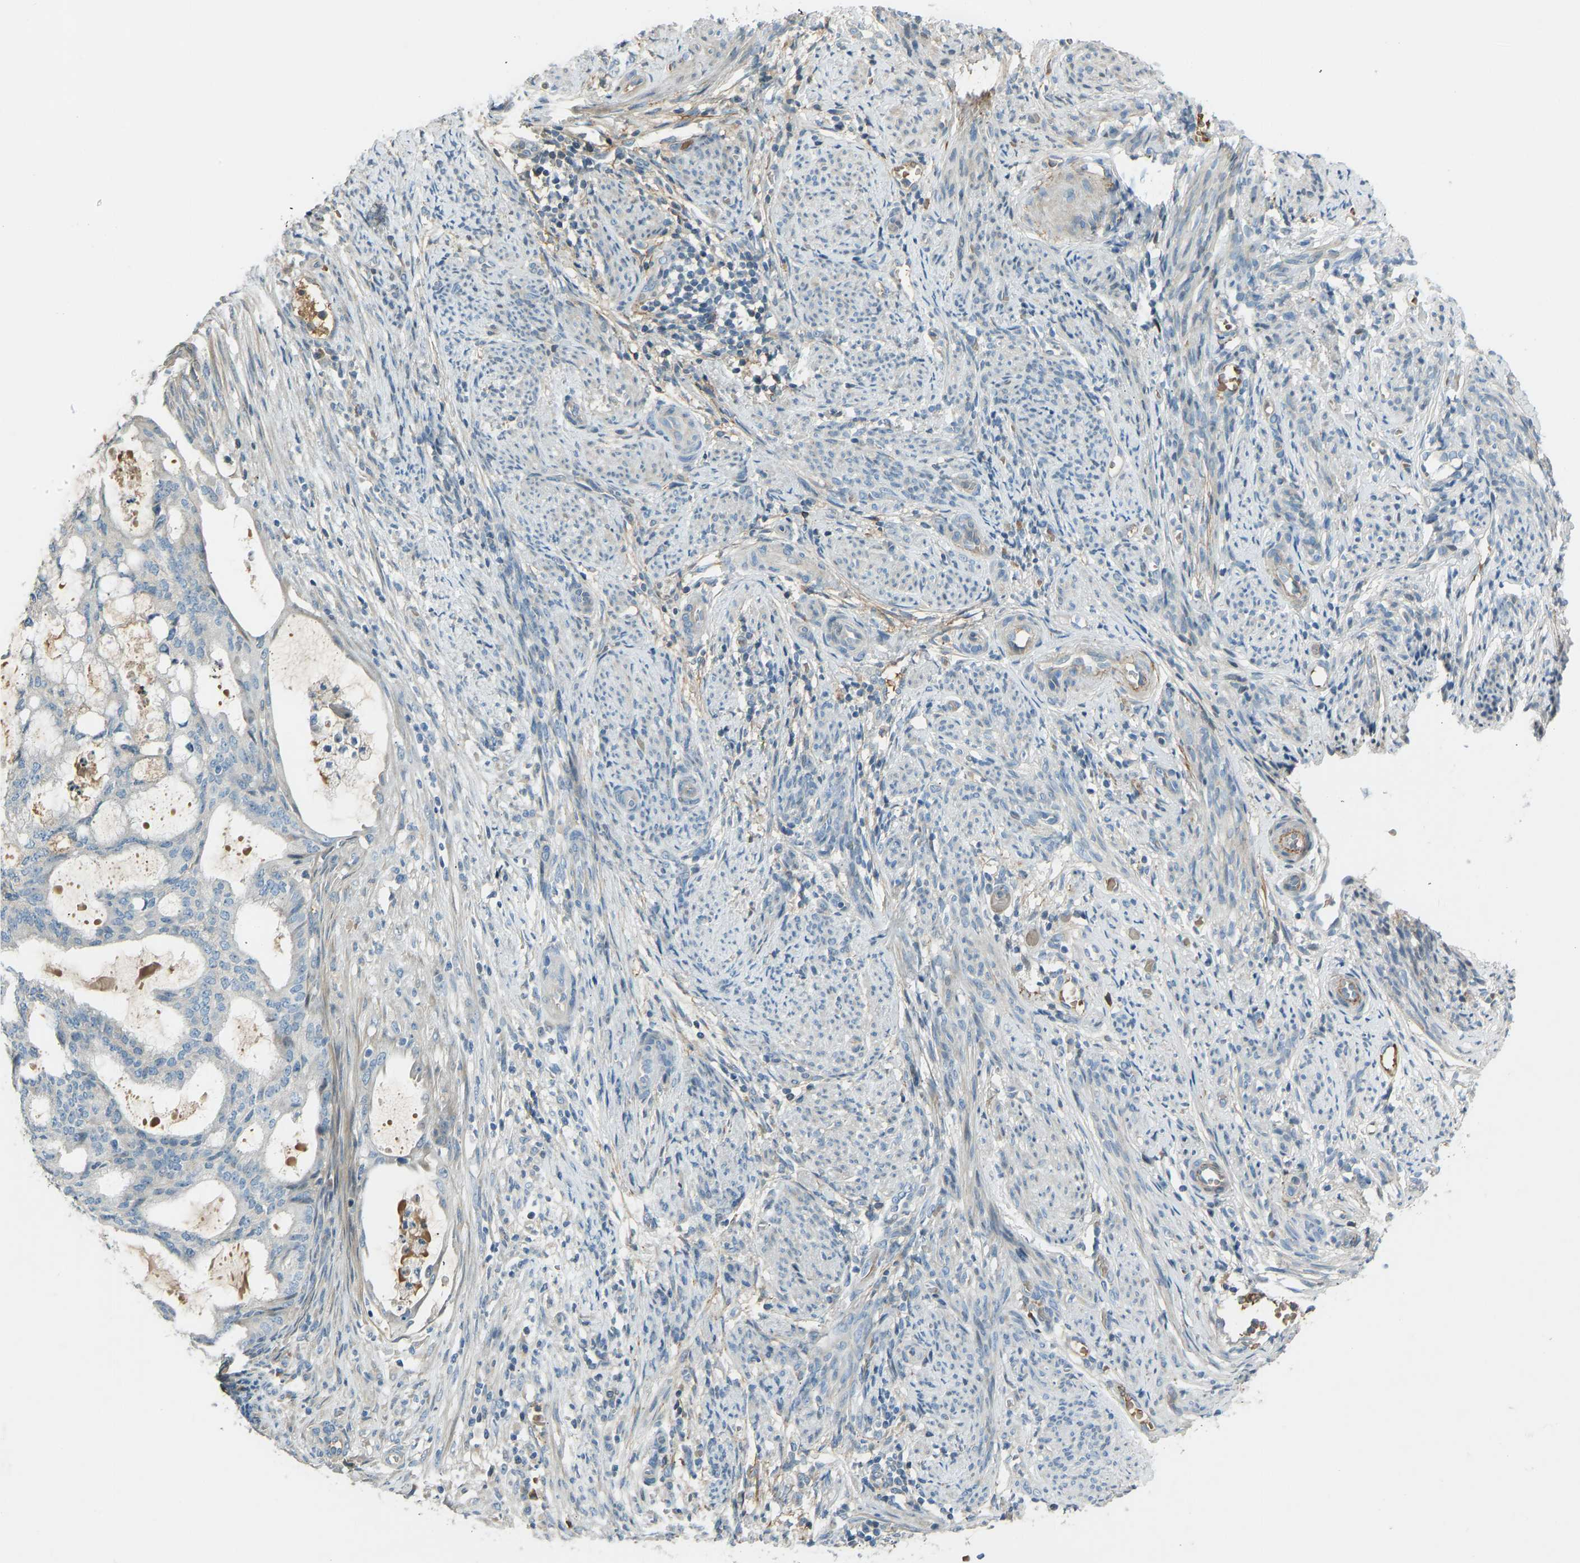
{"staining": {"intensity": "negative", "quantity": "none", "location": "none"}, "tissue": "endometrial cancer", "cell_type": "Tumor cells", "image_type": "cancer", "snomed": [{"axis": "morphology", "description": "Adenocarcinoma, NOS"}, {"axis": "topography", "description": "Endometrium"}], "caption": "Immunohistochemistry histopathology image of neoplastic tissue: endometrial cancer stained with DAB displays no significant protein expression in tumor cells.", "gene": "FBLN2", "patient": {"sex": "female", "age": 58}}